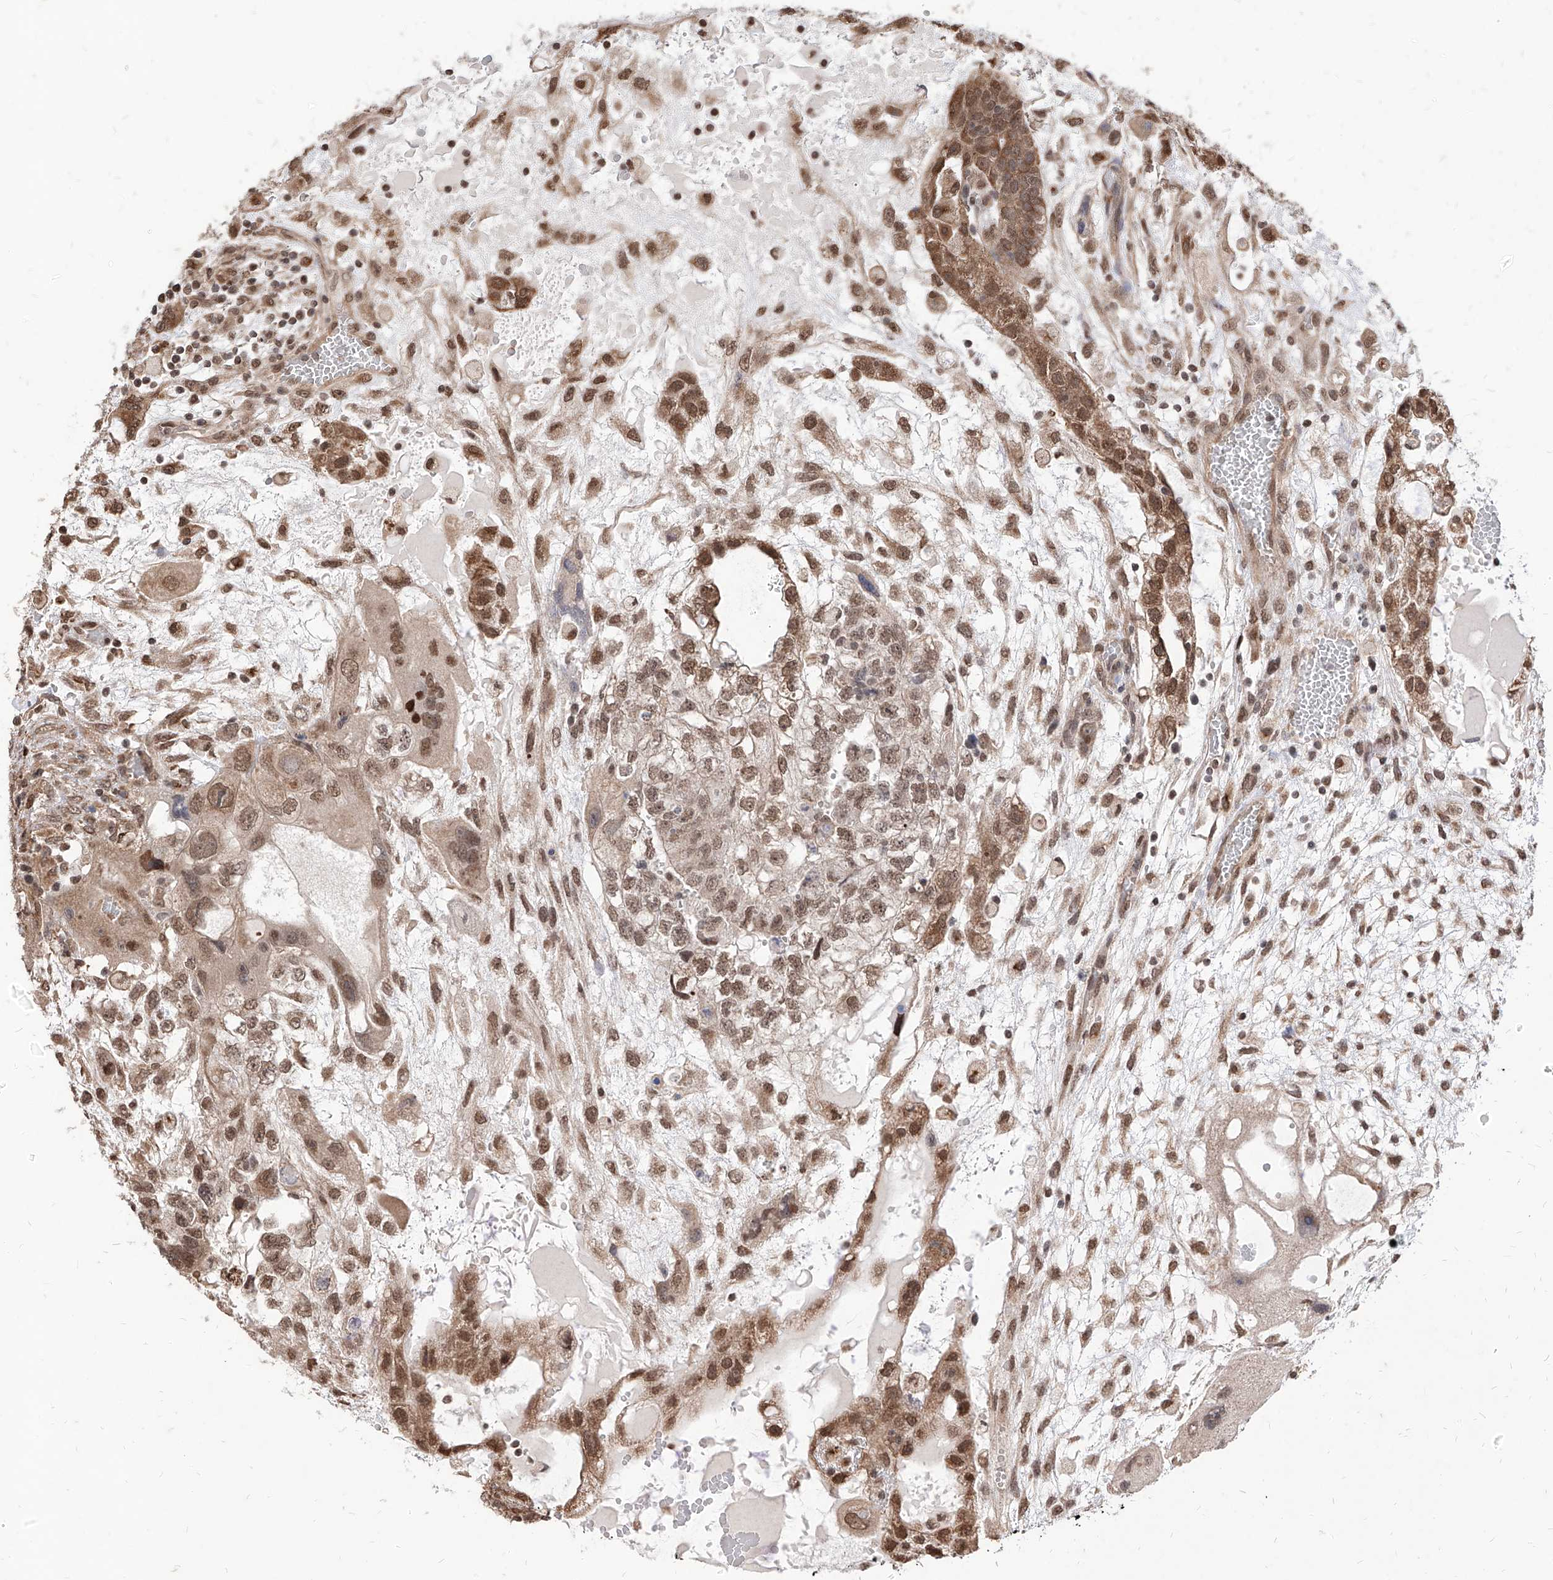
{"staining": {"intensity": "moderate", "quantity": ">75%", "location": "nuclear"}, "tissue": "testis cancer", "cell_type": "Tumor cells", "image_type": "cancer", "snomed": [{"axis": "morphology", "description": "Carcinoma, Embryonal, NOS"}, {"axis": "topography", "description": "Testis"}], "caption": "Tumor cells show medium levels of moderate nuclear expression in about >75% of cells in embryonal carcinoma (testis).", "gene": "C8orf82", "patient": {"sex": "male", "age": 36}}